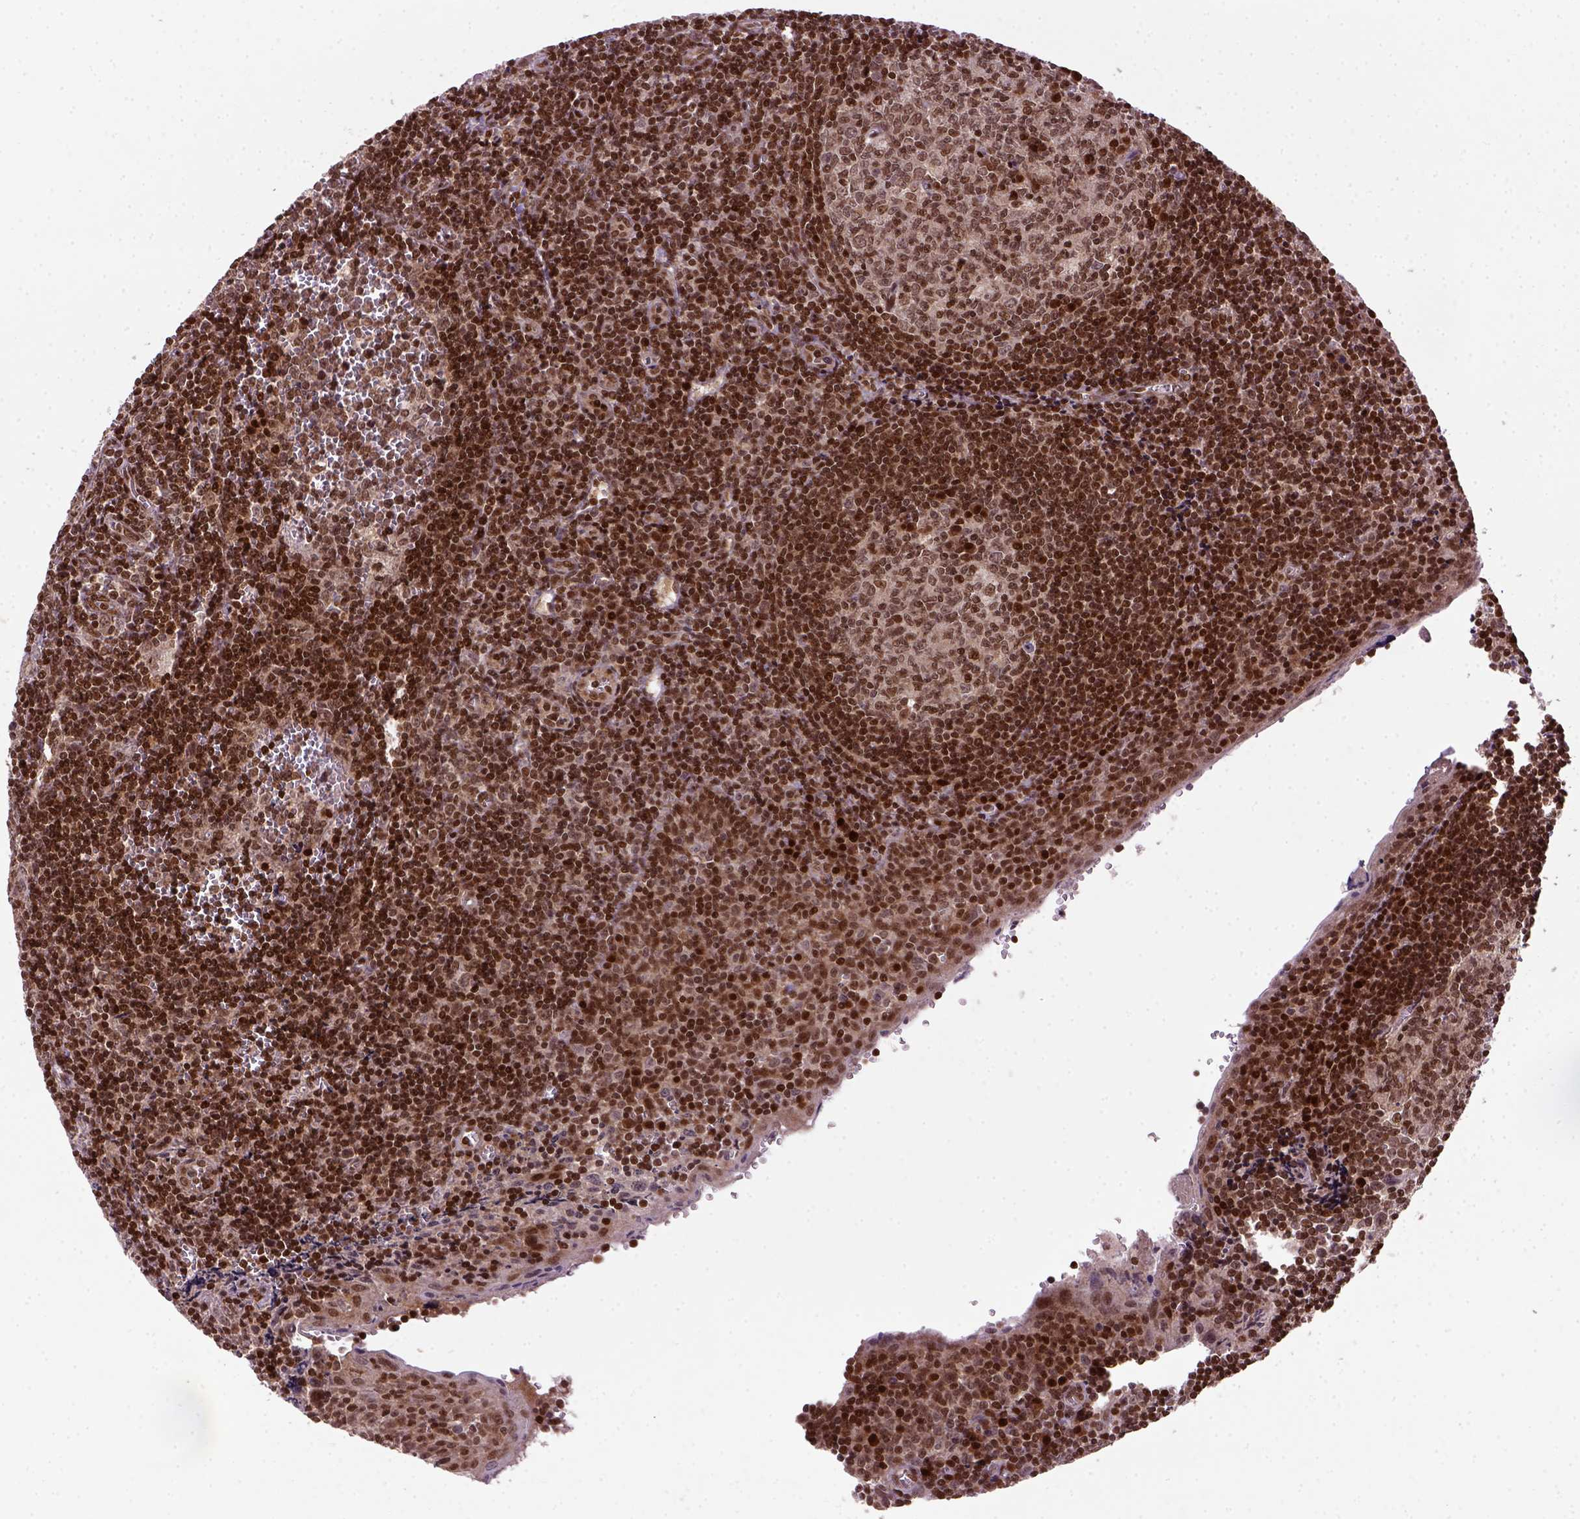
{"staining": {"intensity": "strong", "quantity": ">75%", "location": "nuclear"}, "tissue": "tonsil", "cell_type": "Germinal center cells", "image_type": "normal", "snomed": [{"axis": "morphology", "description": "Normal tissue, NOS"}, {"axis": "morphology", "description": "Inflammation, NOS"}, {"axis": "topography", "description": "Tonsil"}], "caption": "Protein expression analysis of normal human tonsil reveals strong nuclear positivity in about >75% of germinal center cells.", "gene": "MGMT", "patient": {"sex": "female", "age": 31}}